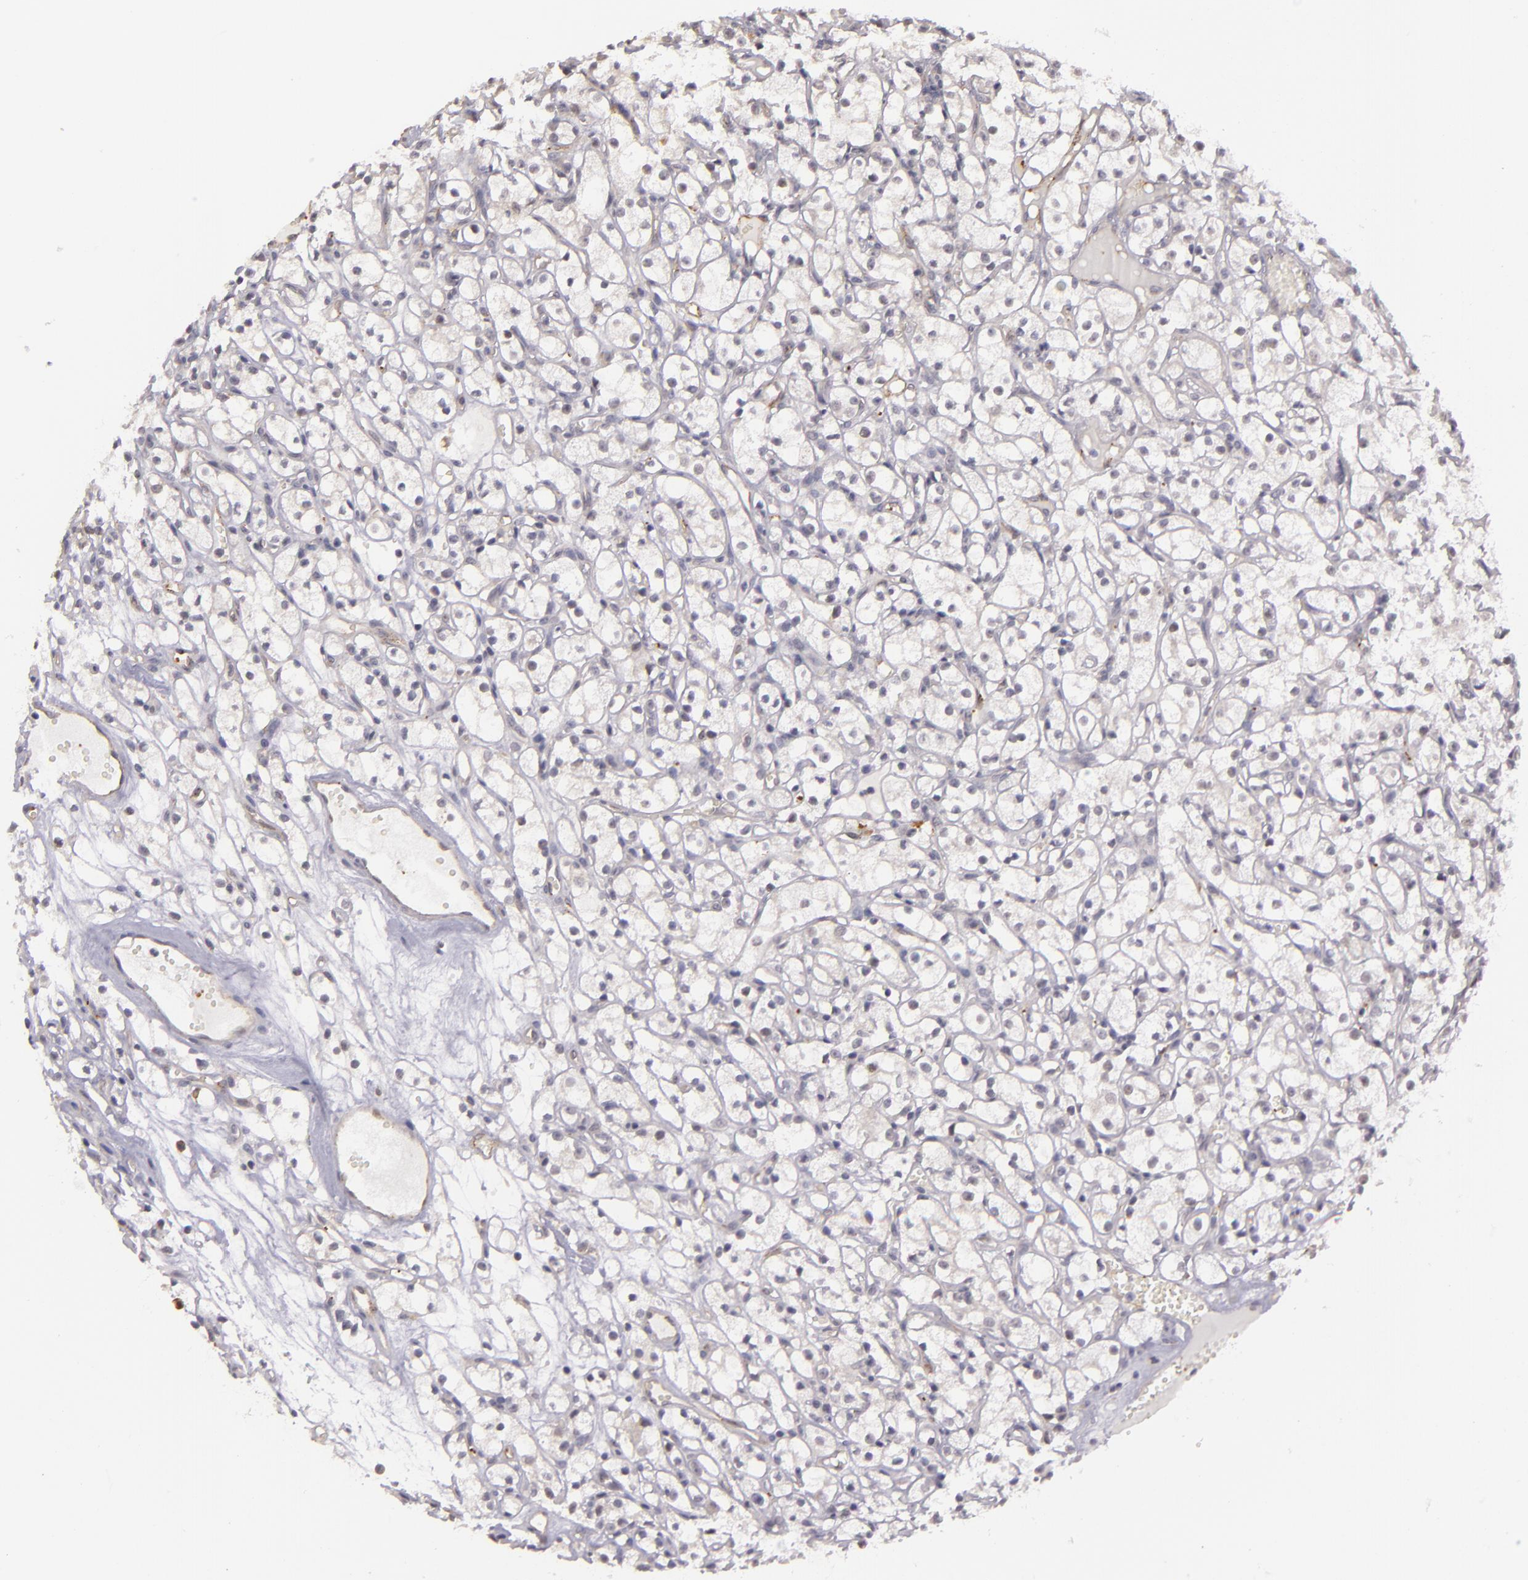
{"staining": {"intensity": "negative", "quantity": "none", "location": "none"}, "tissue": "renal cancer", "cell_type": "Tumor cells", "image_type": "cancer", "snomed": [{"axis": "morphology", "description": "Adenocarcinoma, NOS"}, {"axis": "topography", "description": "Kidney"}], "caption": "DAB (3,3'-diaminobenzidine) immunohistochemical staining of human renal cancer exhibits no significant positivity in tumor cells. (Stains: DAB (3,3'-diaminobenzidine) IHC with hematoxylin counter stain, Microscopy: brightfield microscopy at high magnification).", "gene": "SYTL4", "patient": {"sex": "male", "age": 61}}